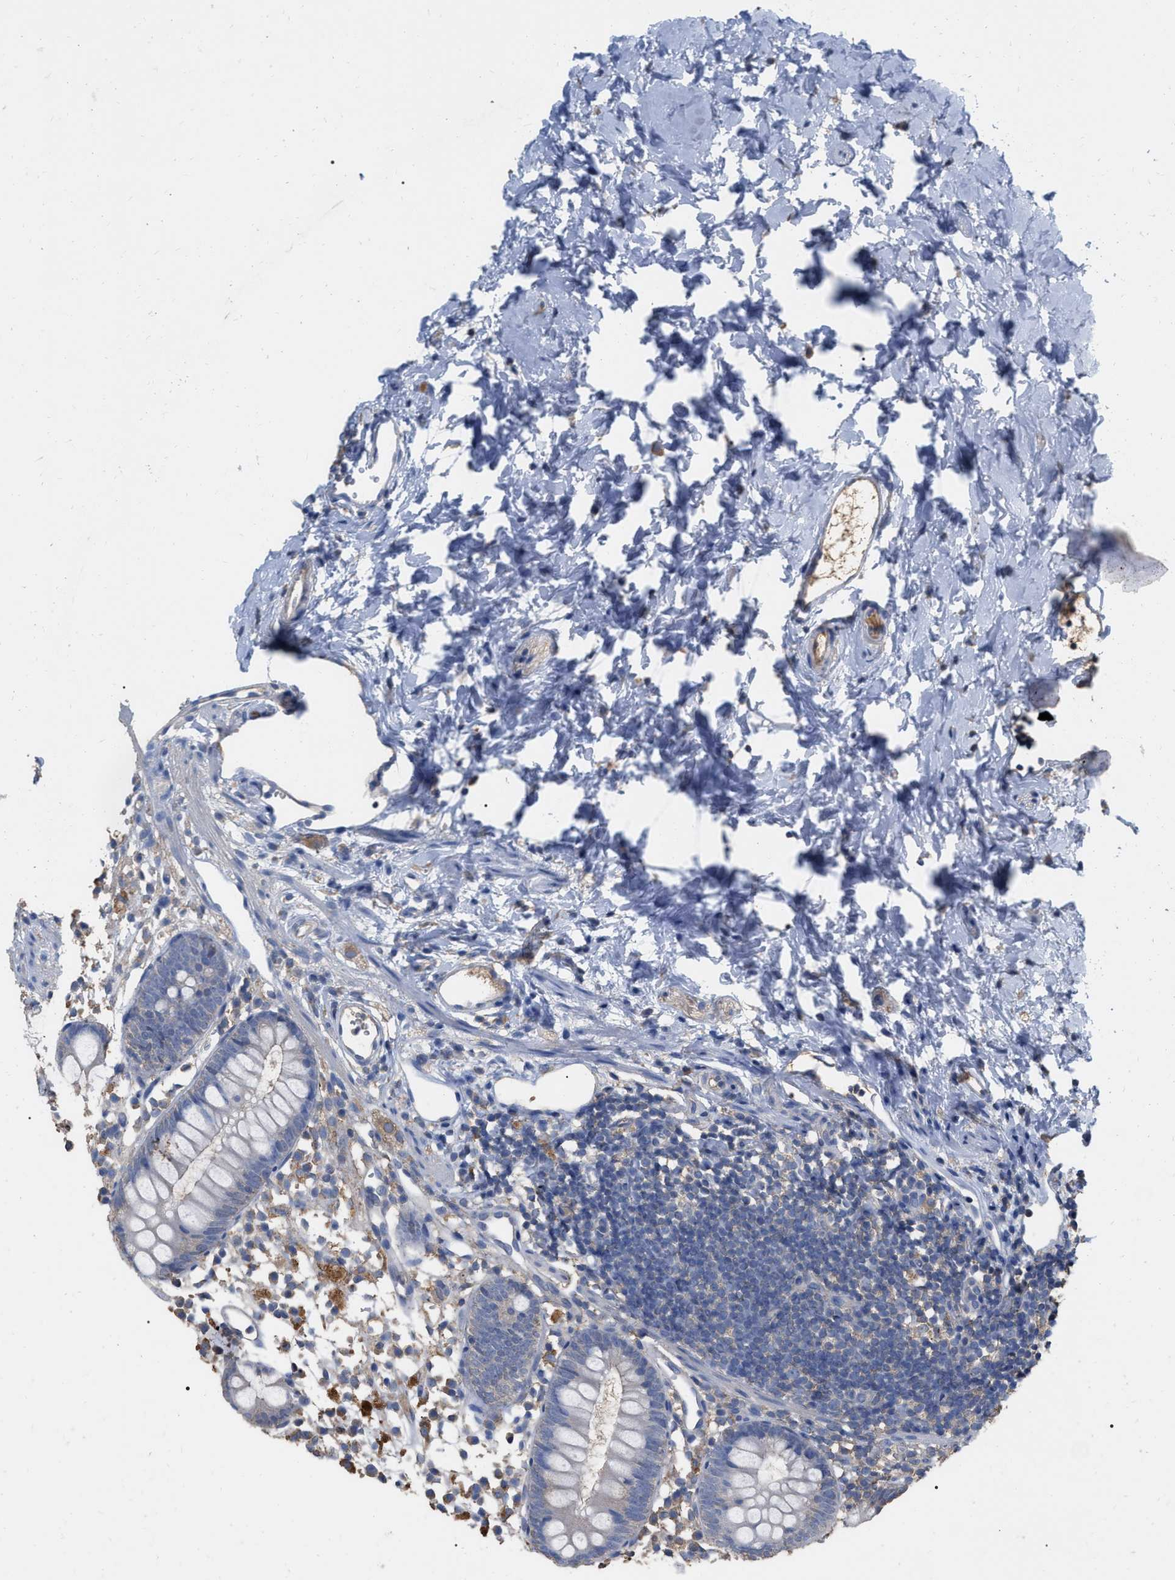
{"staining": {"intensity": "negative", "quantity": "none", "location": "none"}, "tissue": "appendix", "cell_type": "Glandular cells", "image_type": "normal", "snomed": [{"axis": "morphology", "description": "Normal tissue, NOS"}, {"axis": "topography", "description": "Appendix"}], "caption": "An image of appendix stained for a protein demonstrates no brown staining in glandular cells.", "gene": "GPR179", "patient": {"sex": "female", "age": 20}}